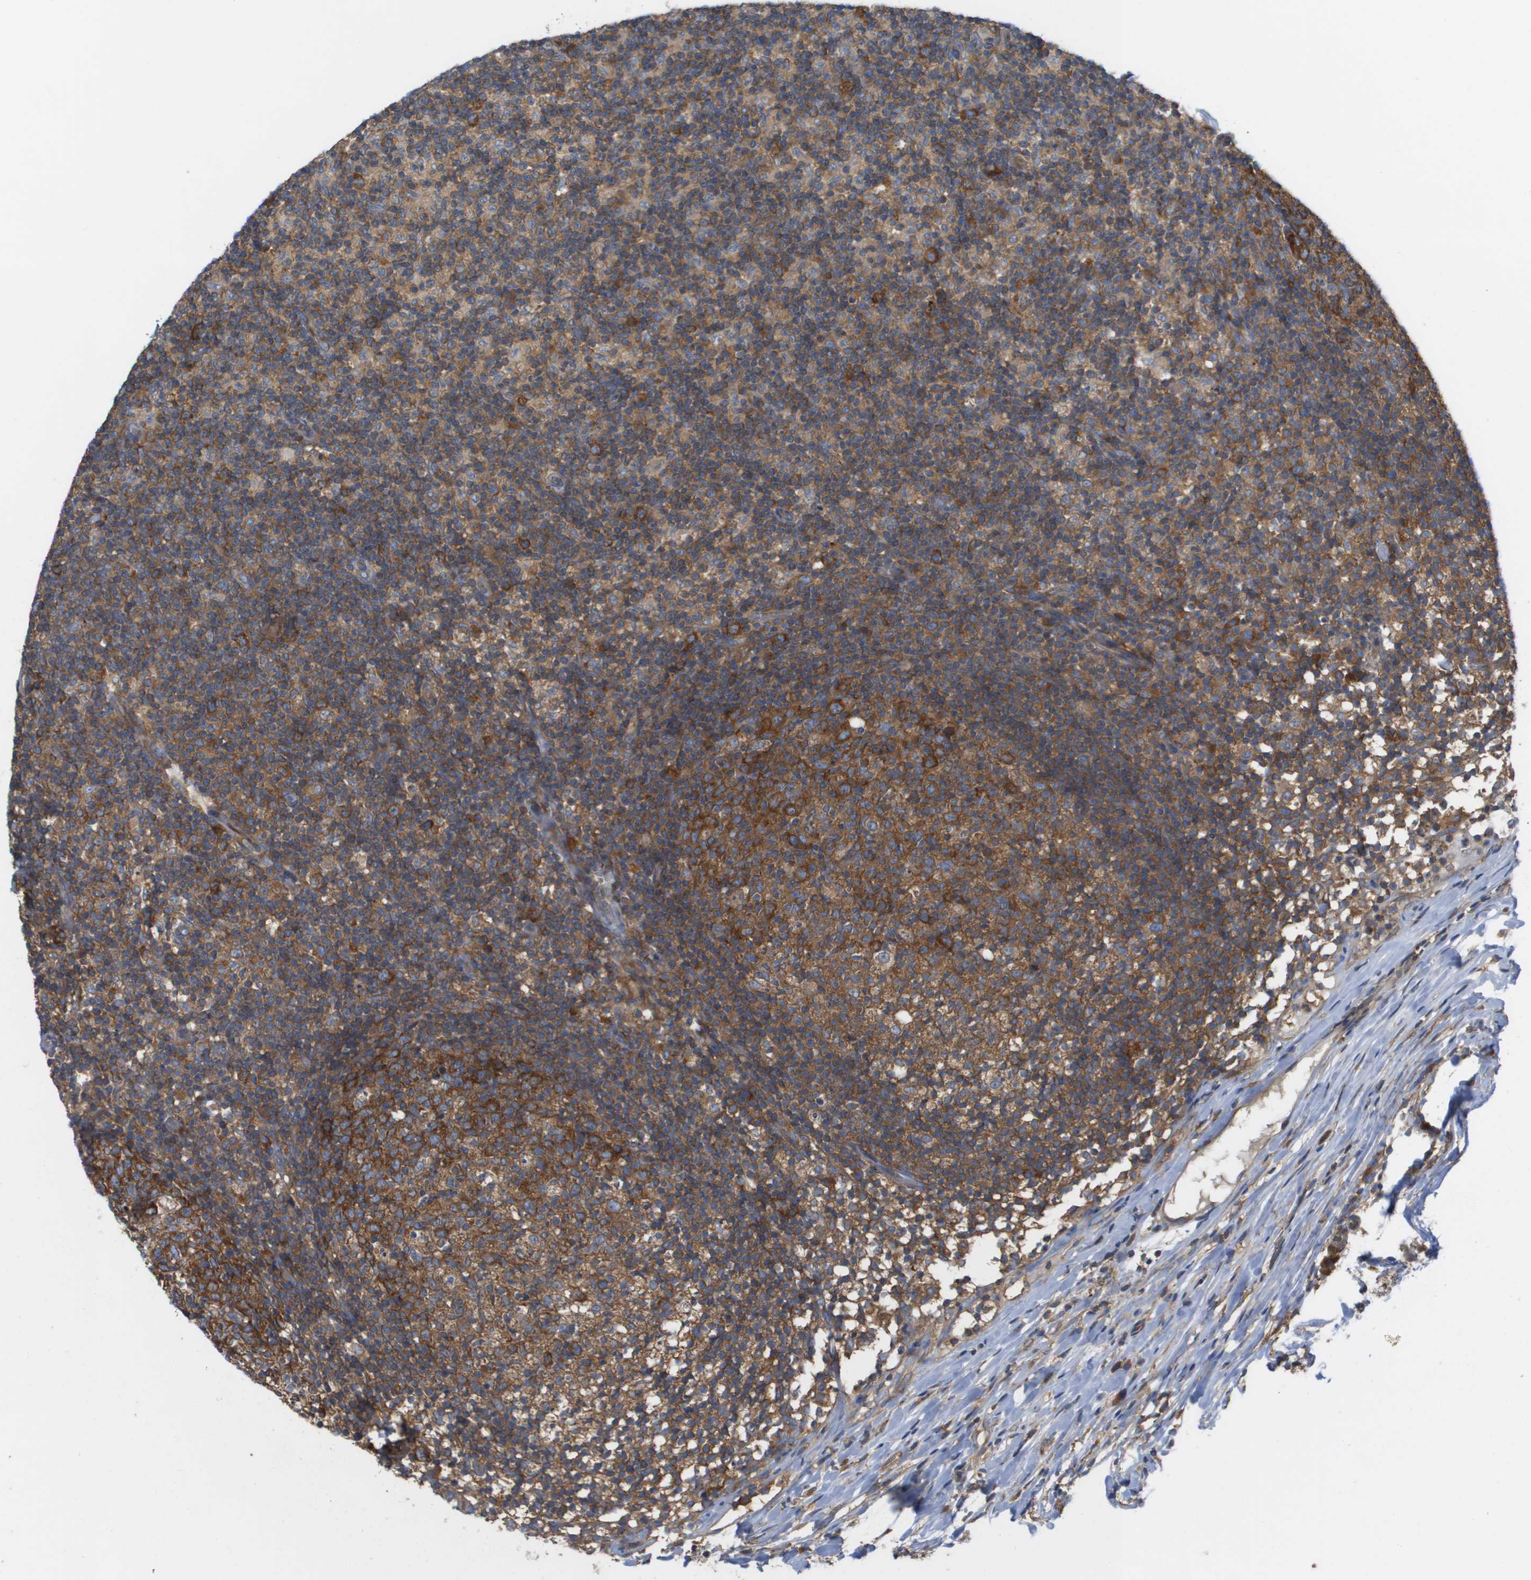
{"staining": {"intensity": "strong", "quantity": "25%-75%", "location": "cytoplasmic/membranous"}, "tissue": "lymph node", "cell_type": "Germinal center cells", "image_type": "normal", "snomed": [{"axis": "morphology", "description": "Normal tissue, NOS"}, {"axis": "morphology", "description": "Inflammation, NOS"}, {"axis": "topography", "description": "Lymph node"}], "caption": "Germinal center cells display high levels of strong cytoplasmic/membranous staining in about 25%-75% of cells in unremarkable lymph node. The protein is shown in brown color, while the nuclei are stained blue.", "gene": "EIF4G2", "patient": {"sex": "male", "age": 55}}